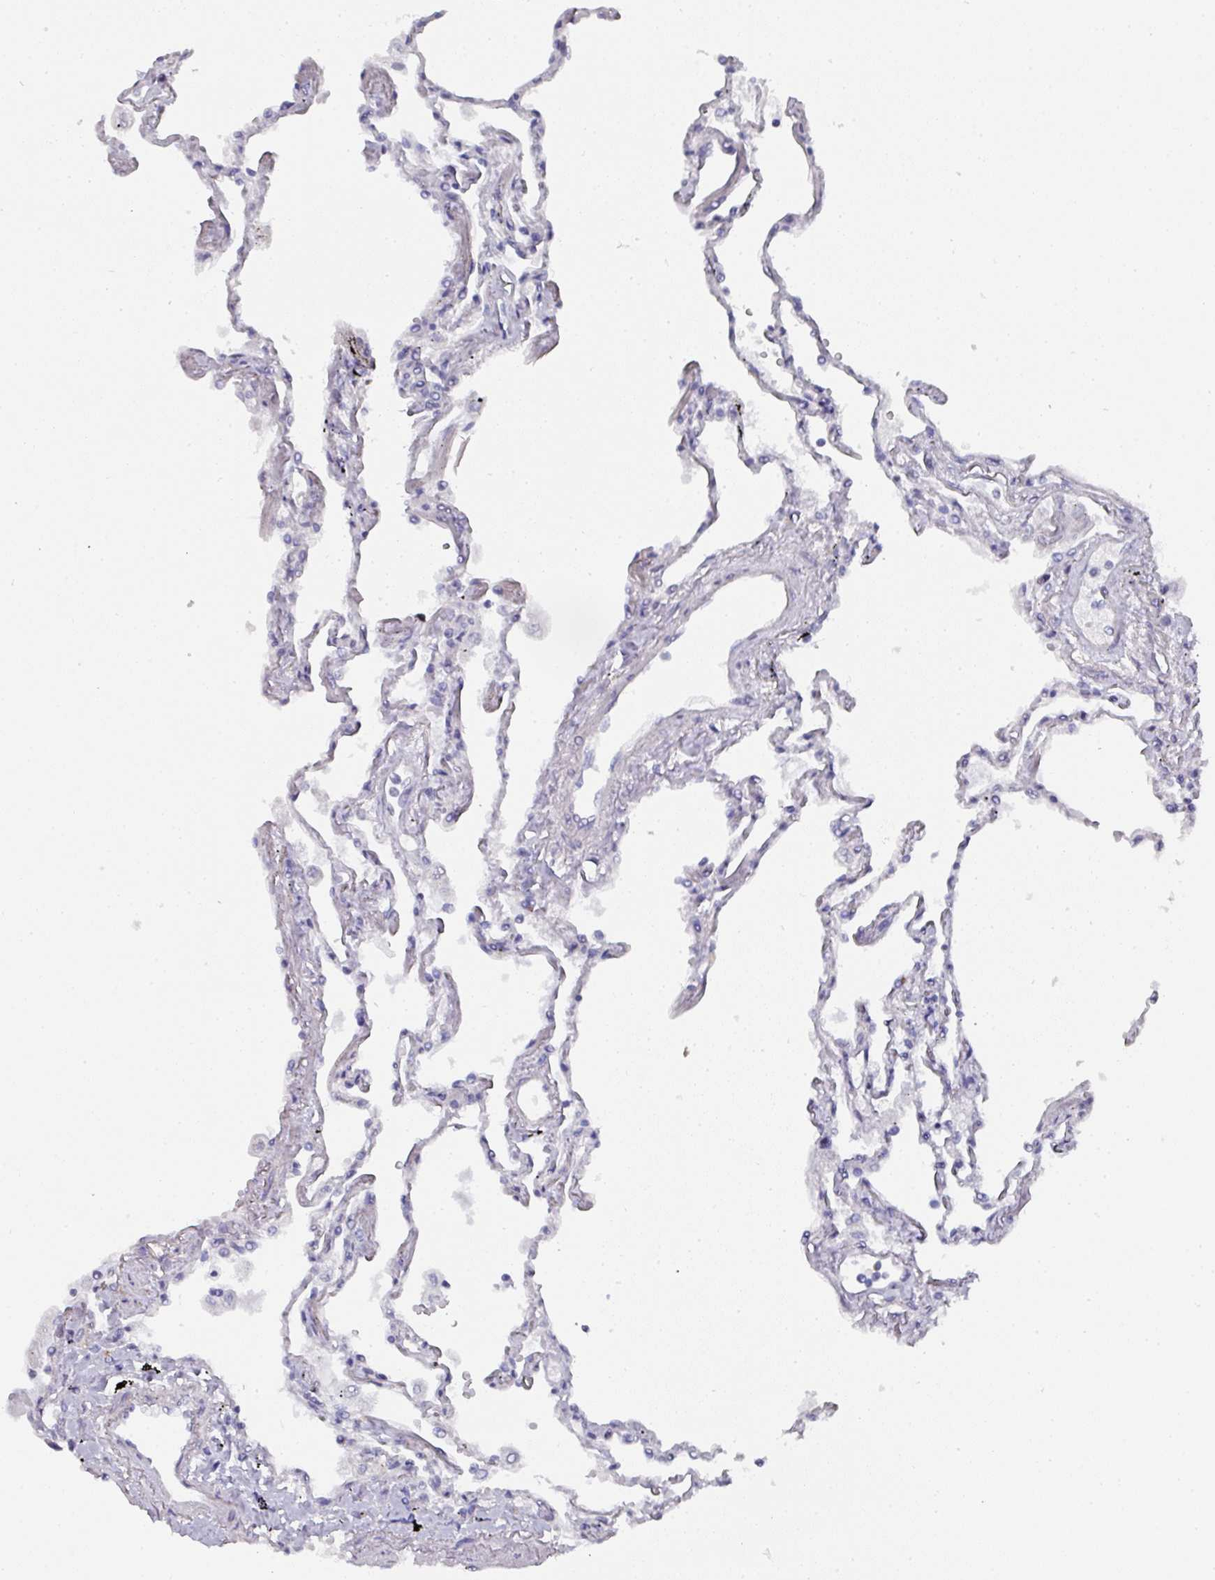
{"staining": {"intensity": "negative", "quantity": "none", "location": "none"}, "tissue": "lung", "cell_type": "Alveolar cells", "image_type": "normal", "snomed": [{"axis": "morphology", "description": "Normal tissue, NOS"}, {"axis": "topography", "description": "Lung"}], "caption": "Alveolar cells are negative for brown protein staining in benign lung. (IHC, brightfield microscopy, high magnification).", "gene": "C18orf25", "patient": {"sex": "female", "age": 67}}